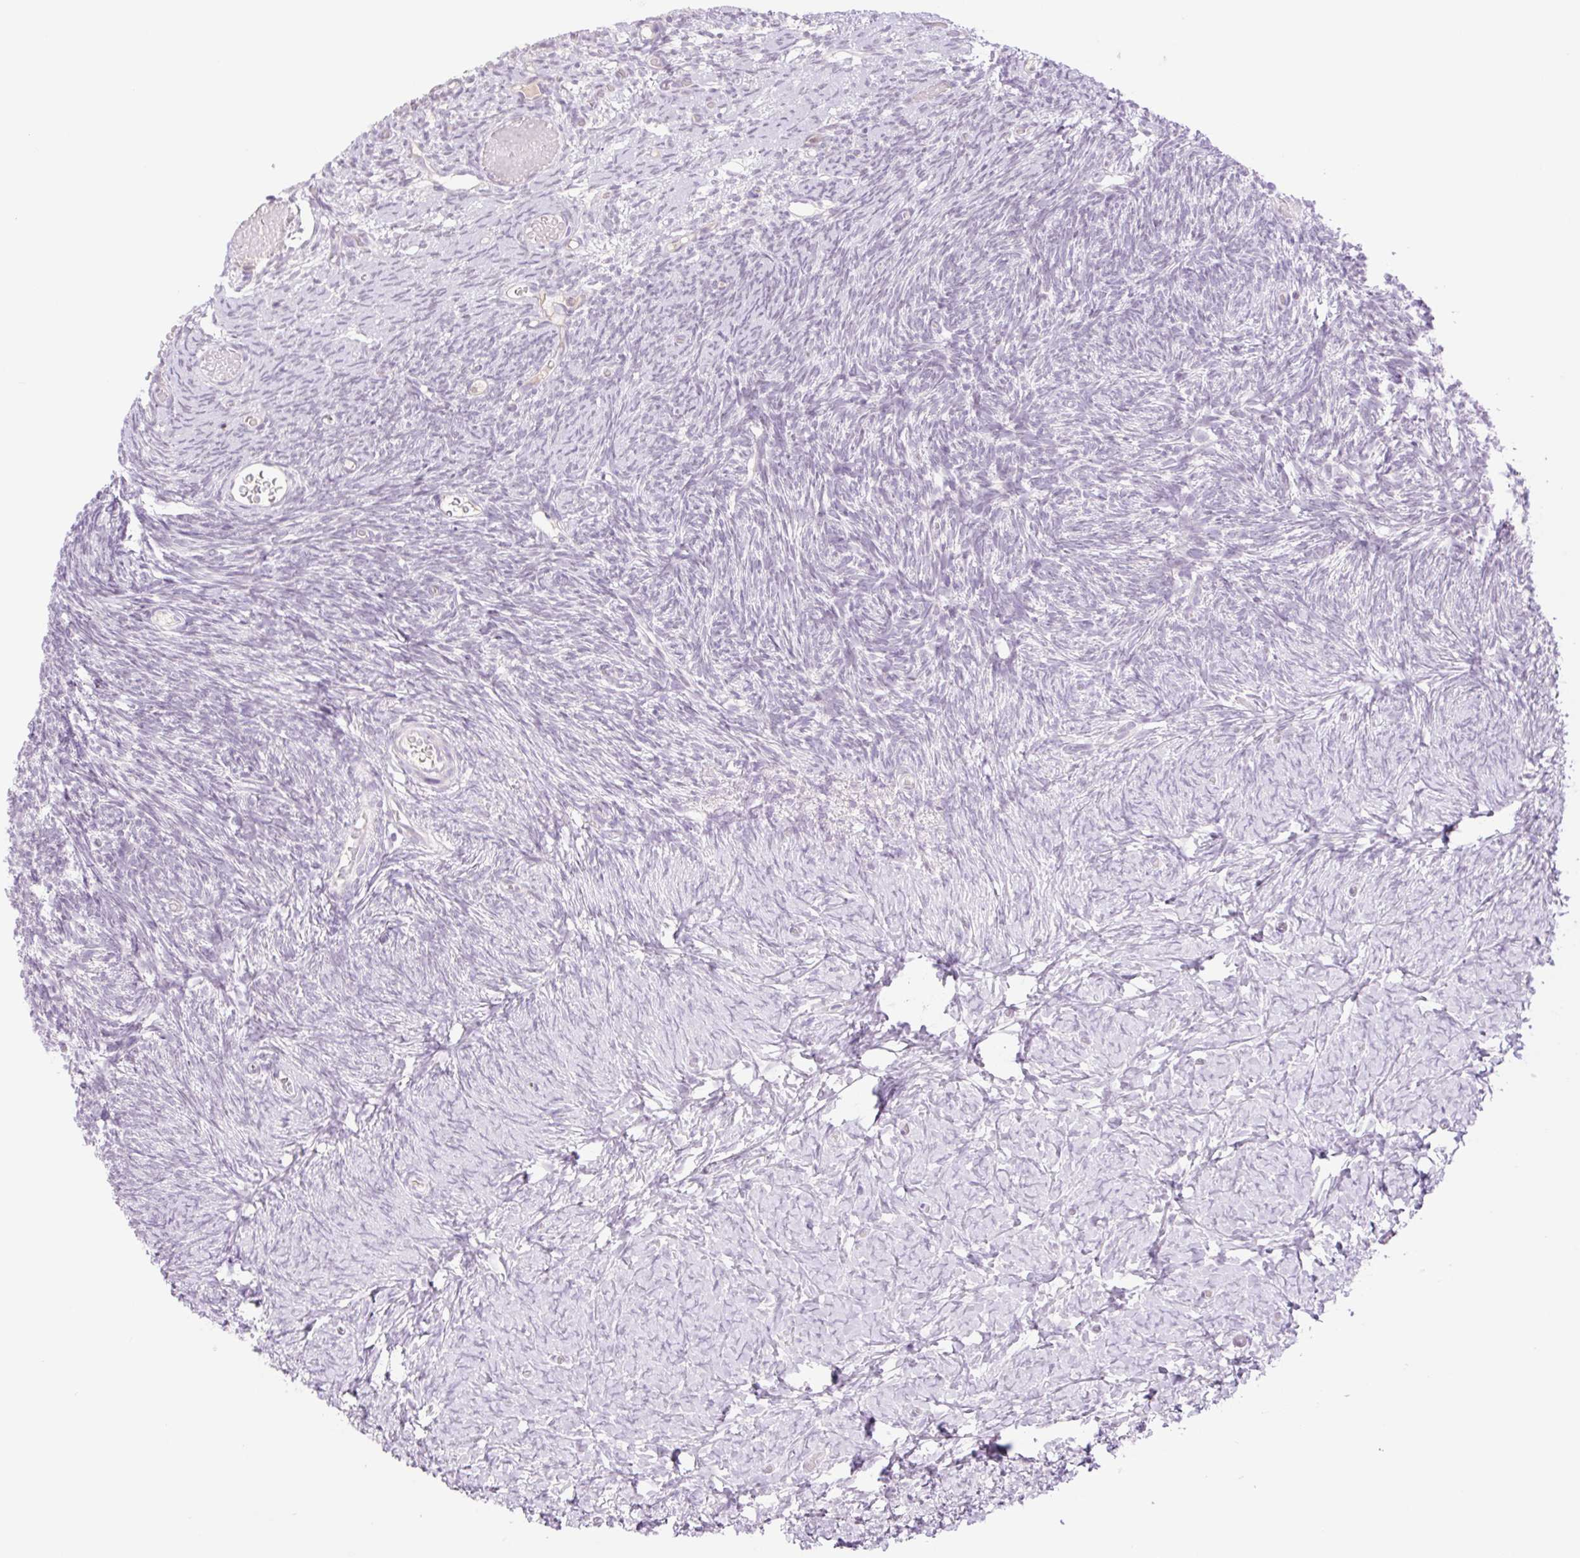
{"staining": {"intensity": "negative", "quantity": "none", "location": "none"}, "tissue": "ovary", "cell_type": "Ovarian stroma cells", "image_type": "normal", "snomed": [{"axis": "morphology", "description": "Normal tissue, NOS"}, {"axis": "topography", "description": "Ovary"}], "caption": "High power microscopy histopathology image of an immunohistochemistry histopathology image of unremarkable ovary, revealing no significant positivity in ovarian stroma cells.", "gene": "TBX15", "patient": {"sex": "female", "age": 39}}